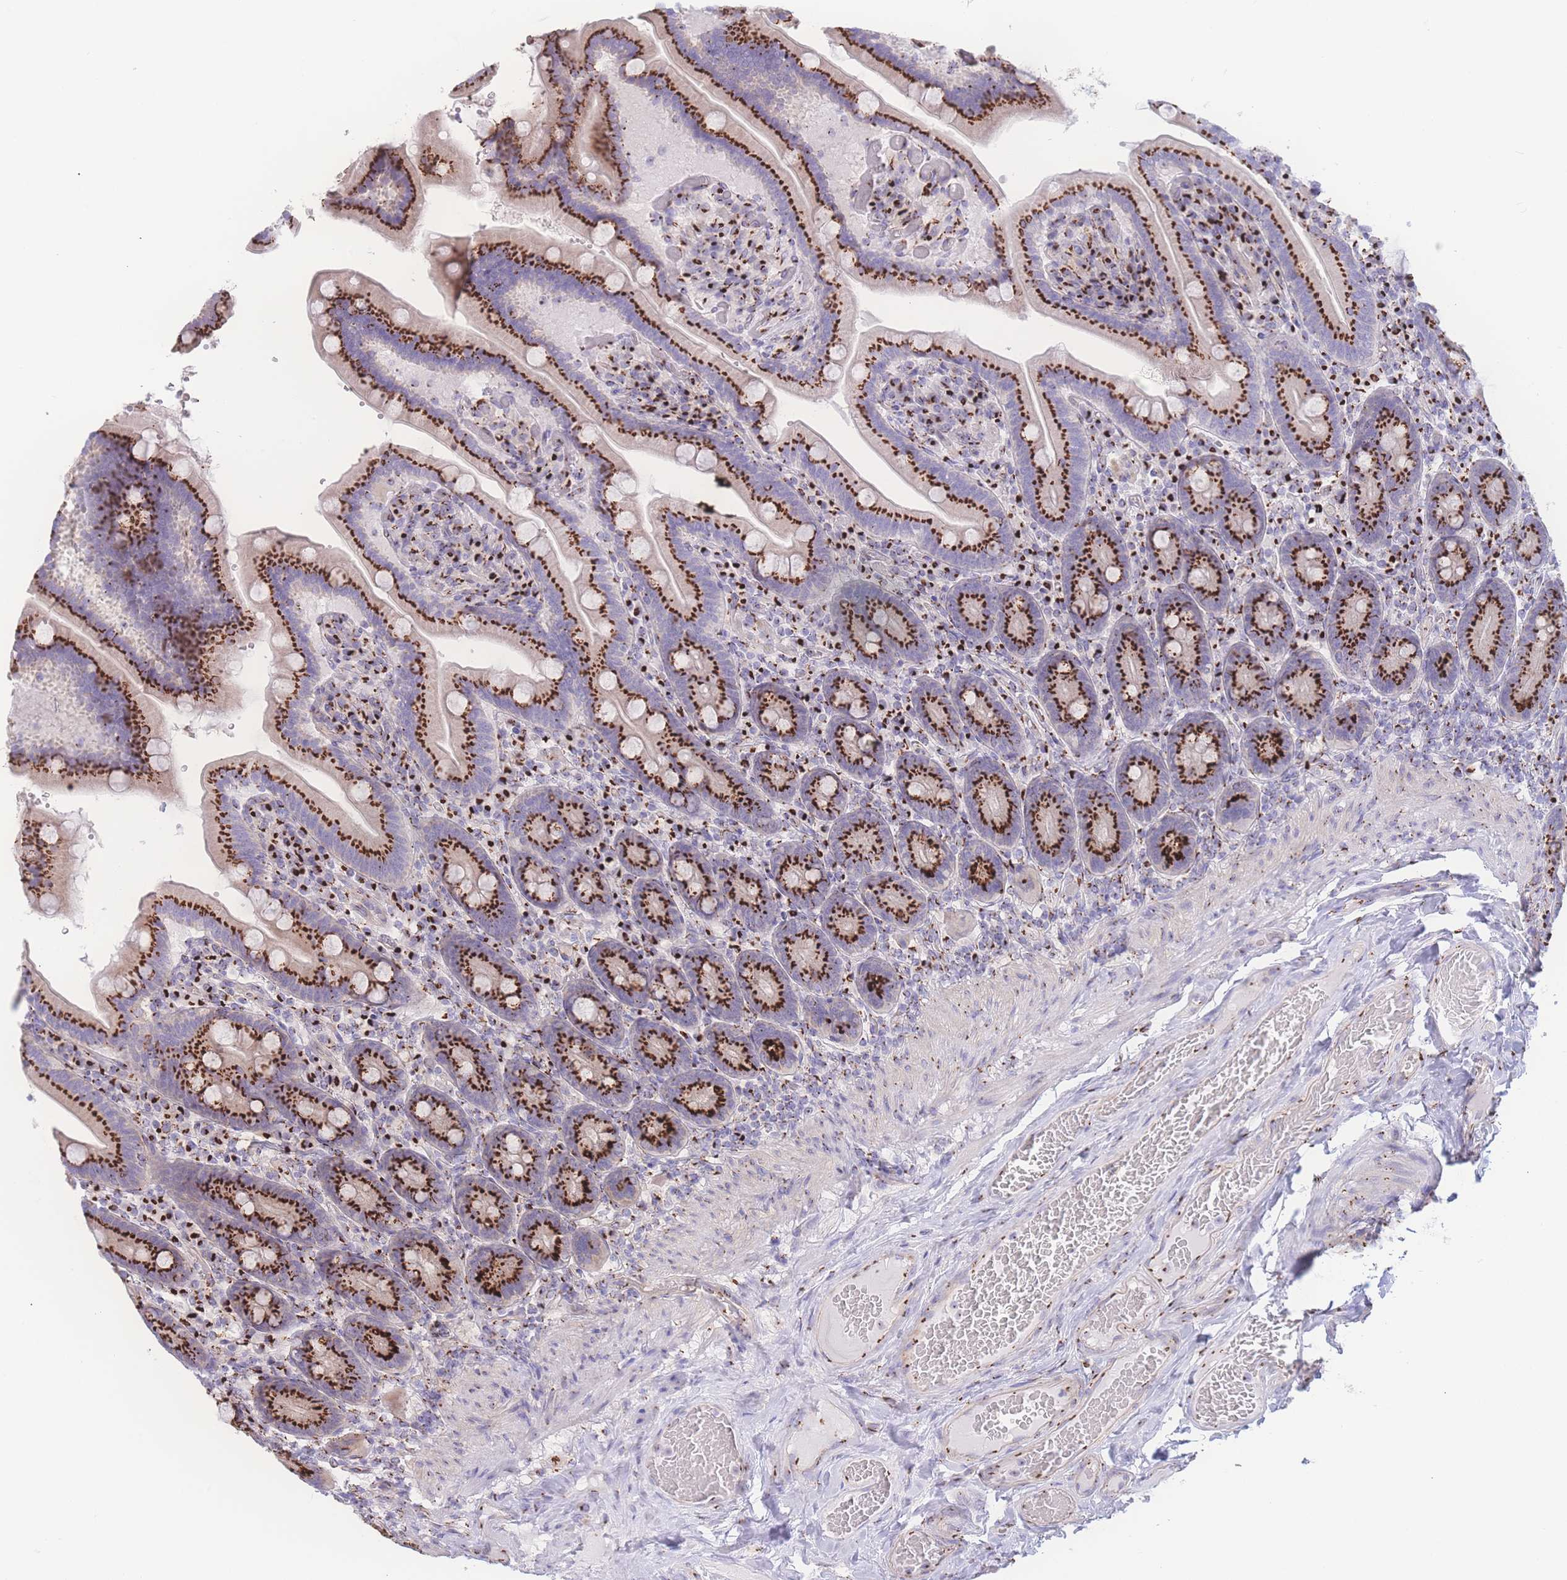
{"staining": {"intensity": "strong", "quantity": ">75%", "location": "cytoplasmic/membranous"}, "tissue": "duodenum", "cell_type": "Glandular cells", "image_type": "normal", "snomed": [{"axis": "morphology", "description": "Normal tissue, NOS"}, {"axis": "topography", "description": "Duodenum"}], "caption": "The histopathology image displays staining of unremarkable duodenum, revealing strong cytoplasmic/membranous protein positivity (brown color) within glandular cells. The protein of interest is shown in brown color, while the nuclei are stained blue.", "gene": "GOLM2", "patient": {"sex": "female", "age": 62}}